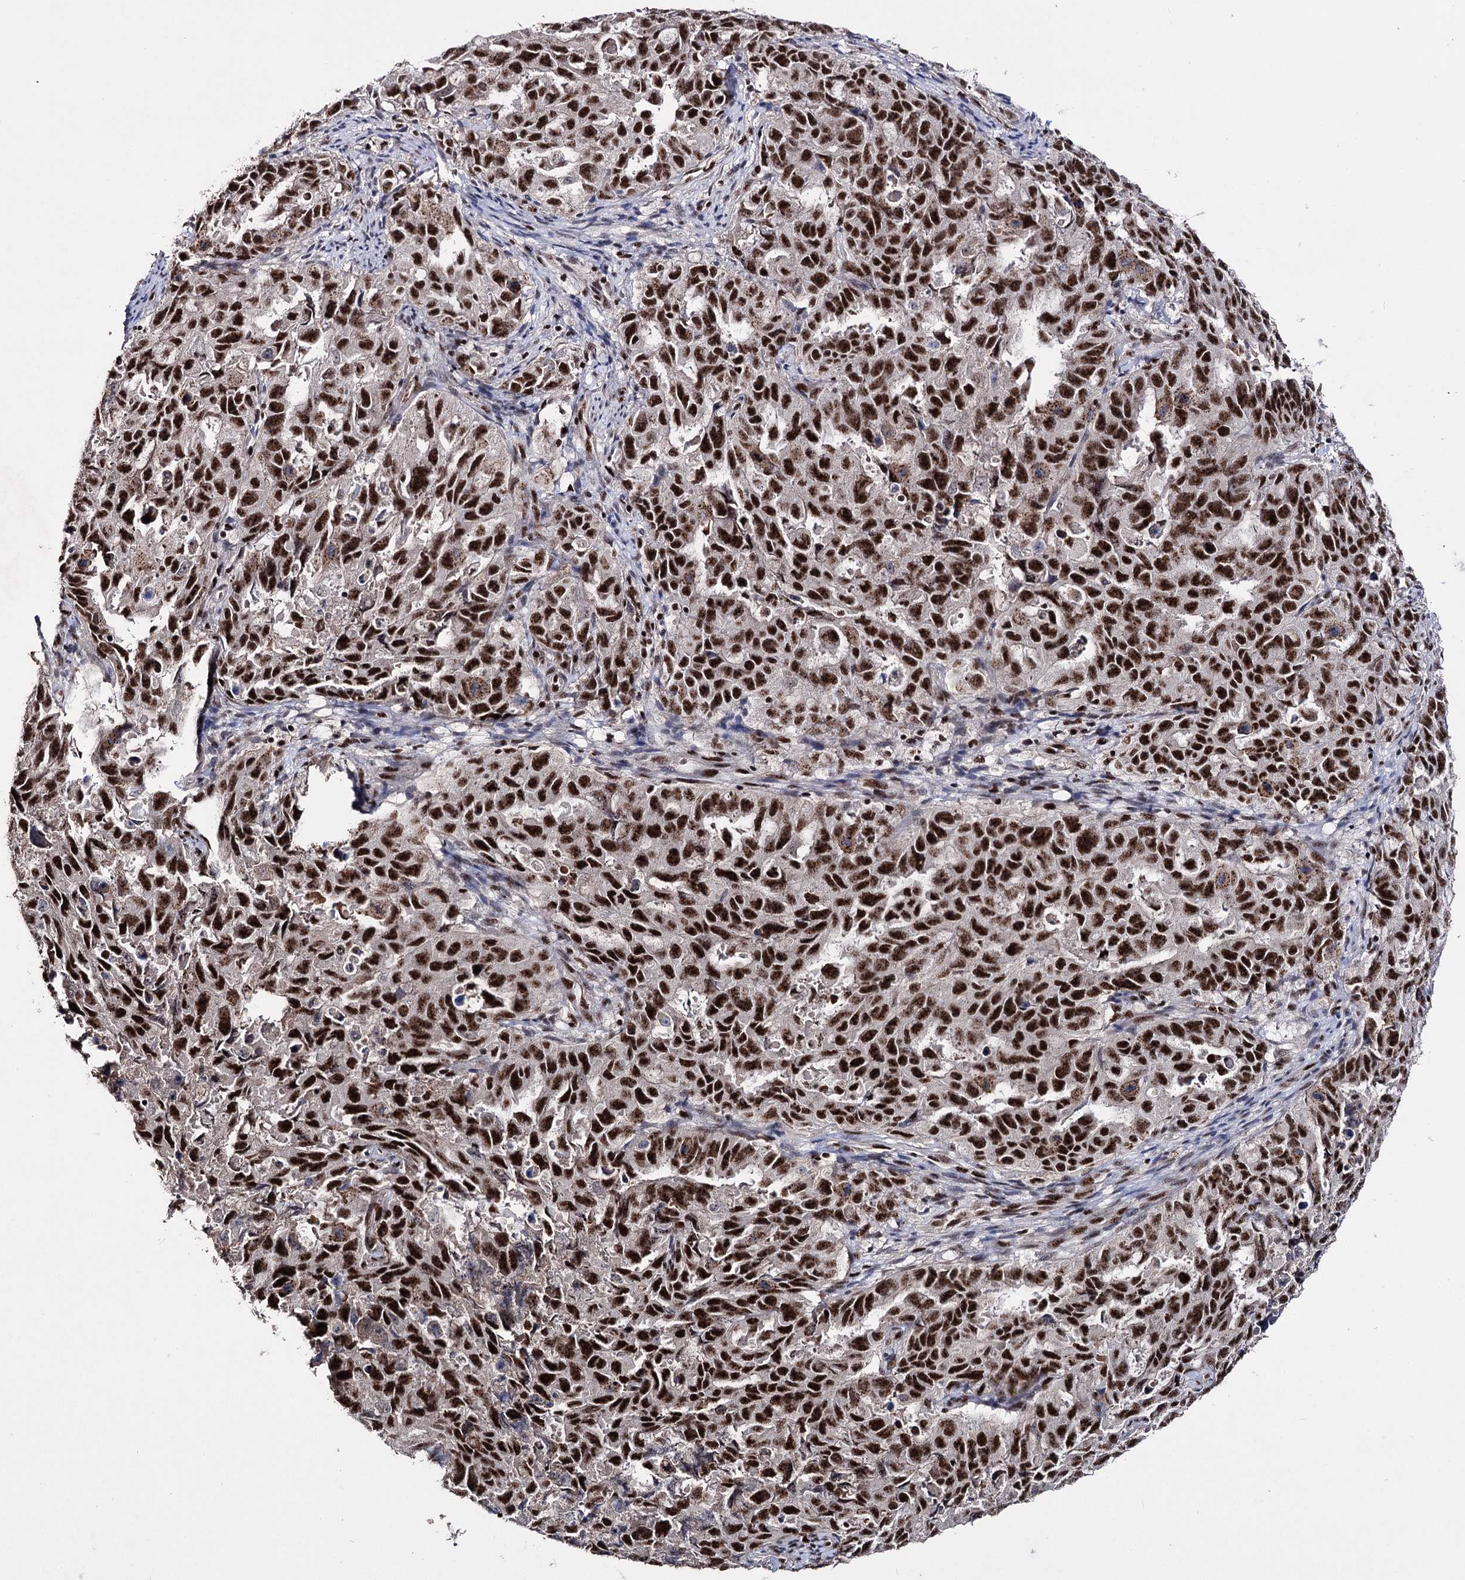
{"staining": {"intensity": "strong", "quantity": ">75%", "location": "nuclear"}, "tissue": "endometrial cancer", "cell_type": "Tumor cells", "image_type": "cancer", "snomed": [{"axis": "morphology", "description": "Adenocarcinoma, NOS"}, {"axis": "topography", "description": "Endometrium"}], "caption": "Immunohistochemistry (IHC) of adenocarcinoma (endometrial) demonstrates high levels of strong nuclear staining in approximately >75% of tumor cells.", "gene": "PRPF40A", "patient": {"sex": "female", "age": 65}}